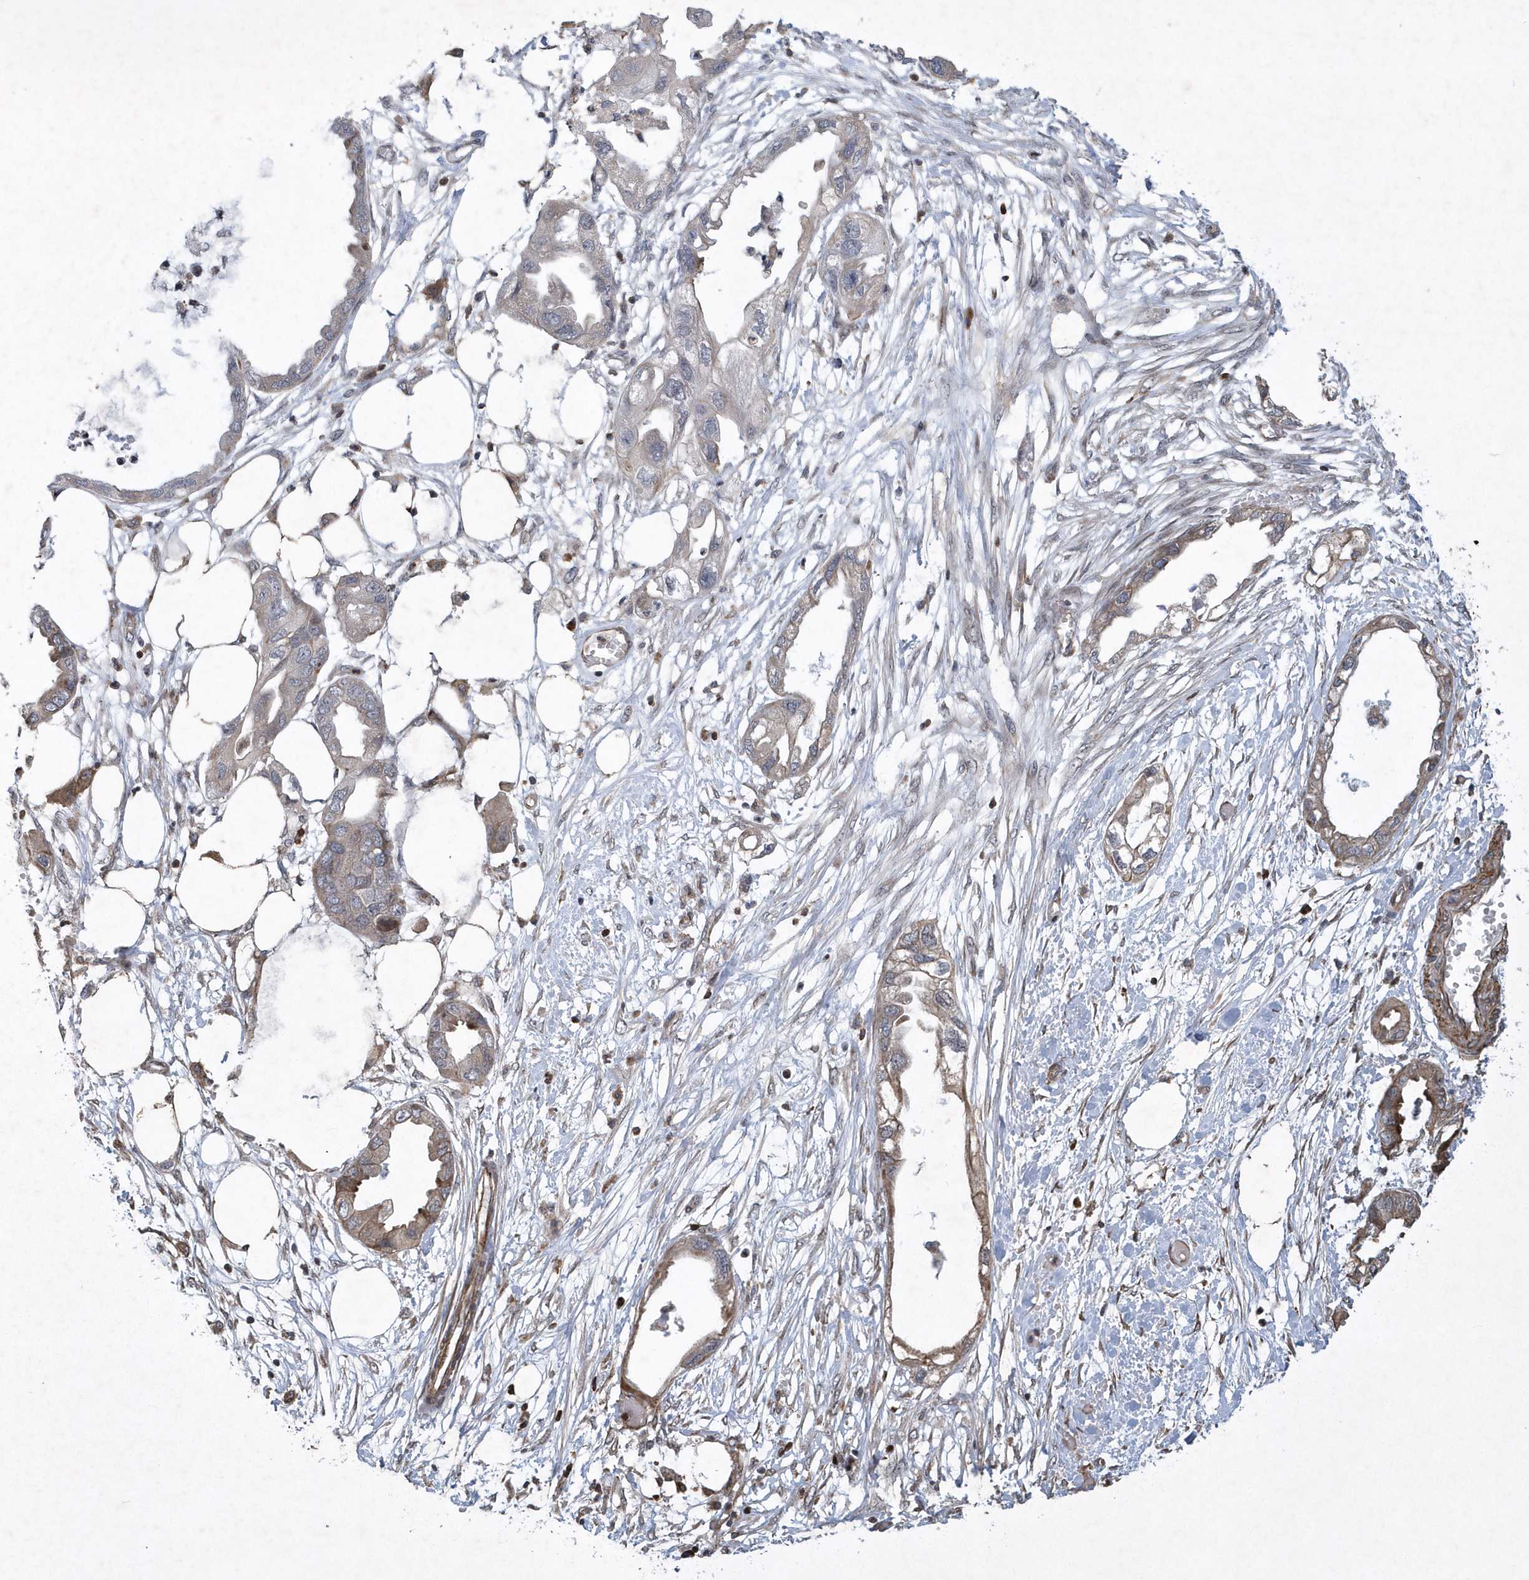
{"staining": {"intensity": "moderate", "quantity": "<25%", "location": "cytoplasmic/membranous"}, "tissue": "endometrial cancer", "cell_type": "Tumor cells", "image_type": "cancer", "snomed": [{"axis": "morphology", "description": "Adenocarcinoma, NOS"}, {"axis": "morphology", "description": "Adenocarcinoma, metastatic, NOS"}, {"axis": "topography", "description": "Adipose tissue"}, {"axis": "topography", "description": "Endometrium"}], "caption": "Brown immunohistochemical staining in human endometrial cancer reveals moderate cytoplasmic/membranous expression in approximately <25% of tumor cells.", "gene": "N4BP2", "patient": {"sex": "female", "age": 67}}